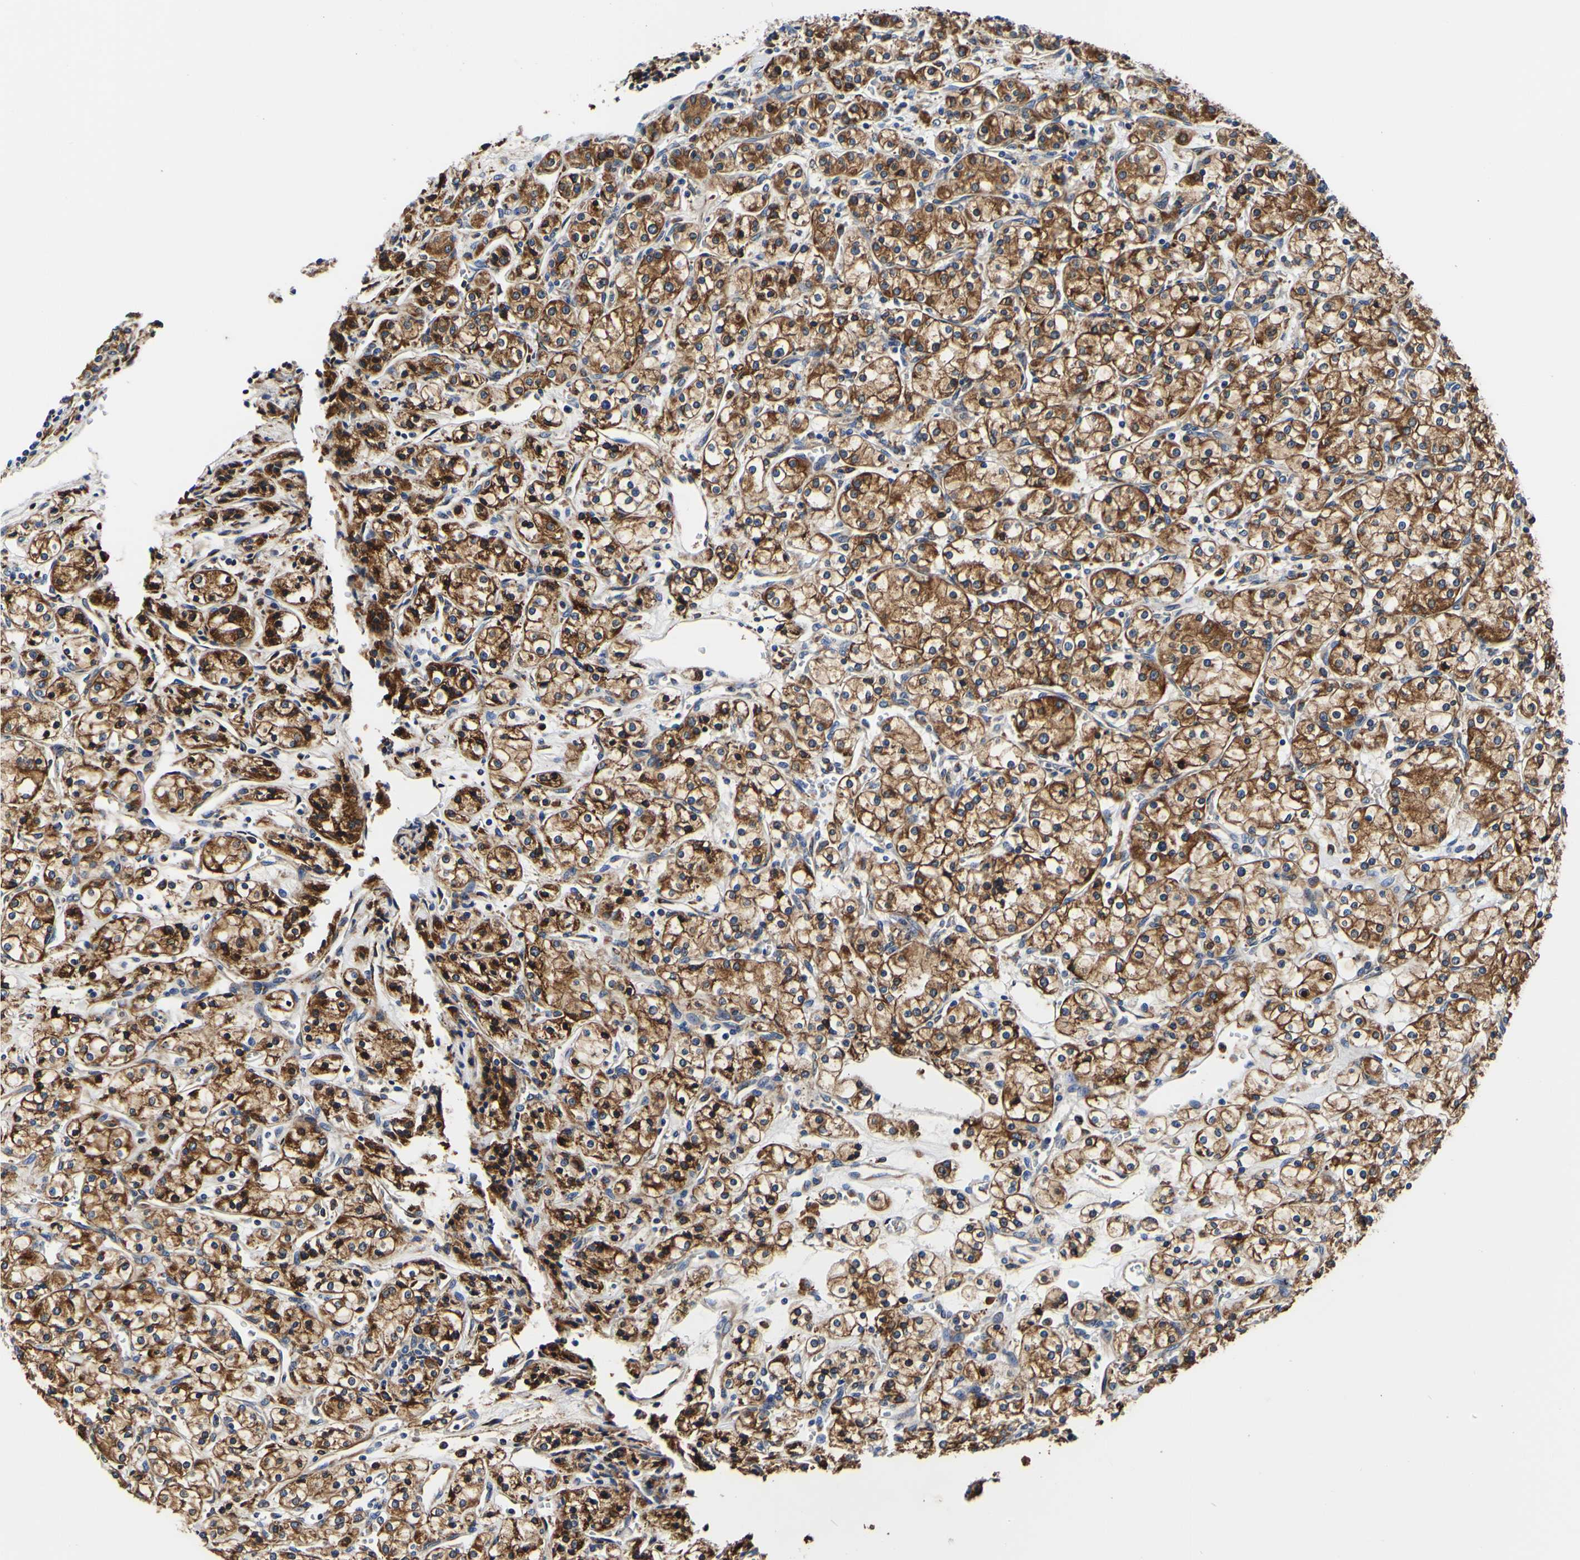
{"staining": {"intensity": "strong", "quantity": ">75%", "location": "cytoplasmic/membranous"}, "tissue": "renal cancer", "cell_type": "Tumor cells", "image_type": "cancer", "snomed": [{"axis": "morphology", "description": "Adenocarcinoma, NOS"}, {"axis": "topography", "description": "Kidney"}], "caption": "The photomicrograph reveals staining of adenocarcinoma (renal), revealing strong cytoplasmic/membranous protein positivity (brown color) within tumor cells.", "gene": "P4HB", "patient": {"sex": "male", "age": 77}}